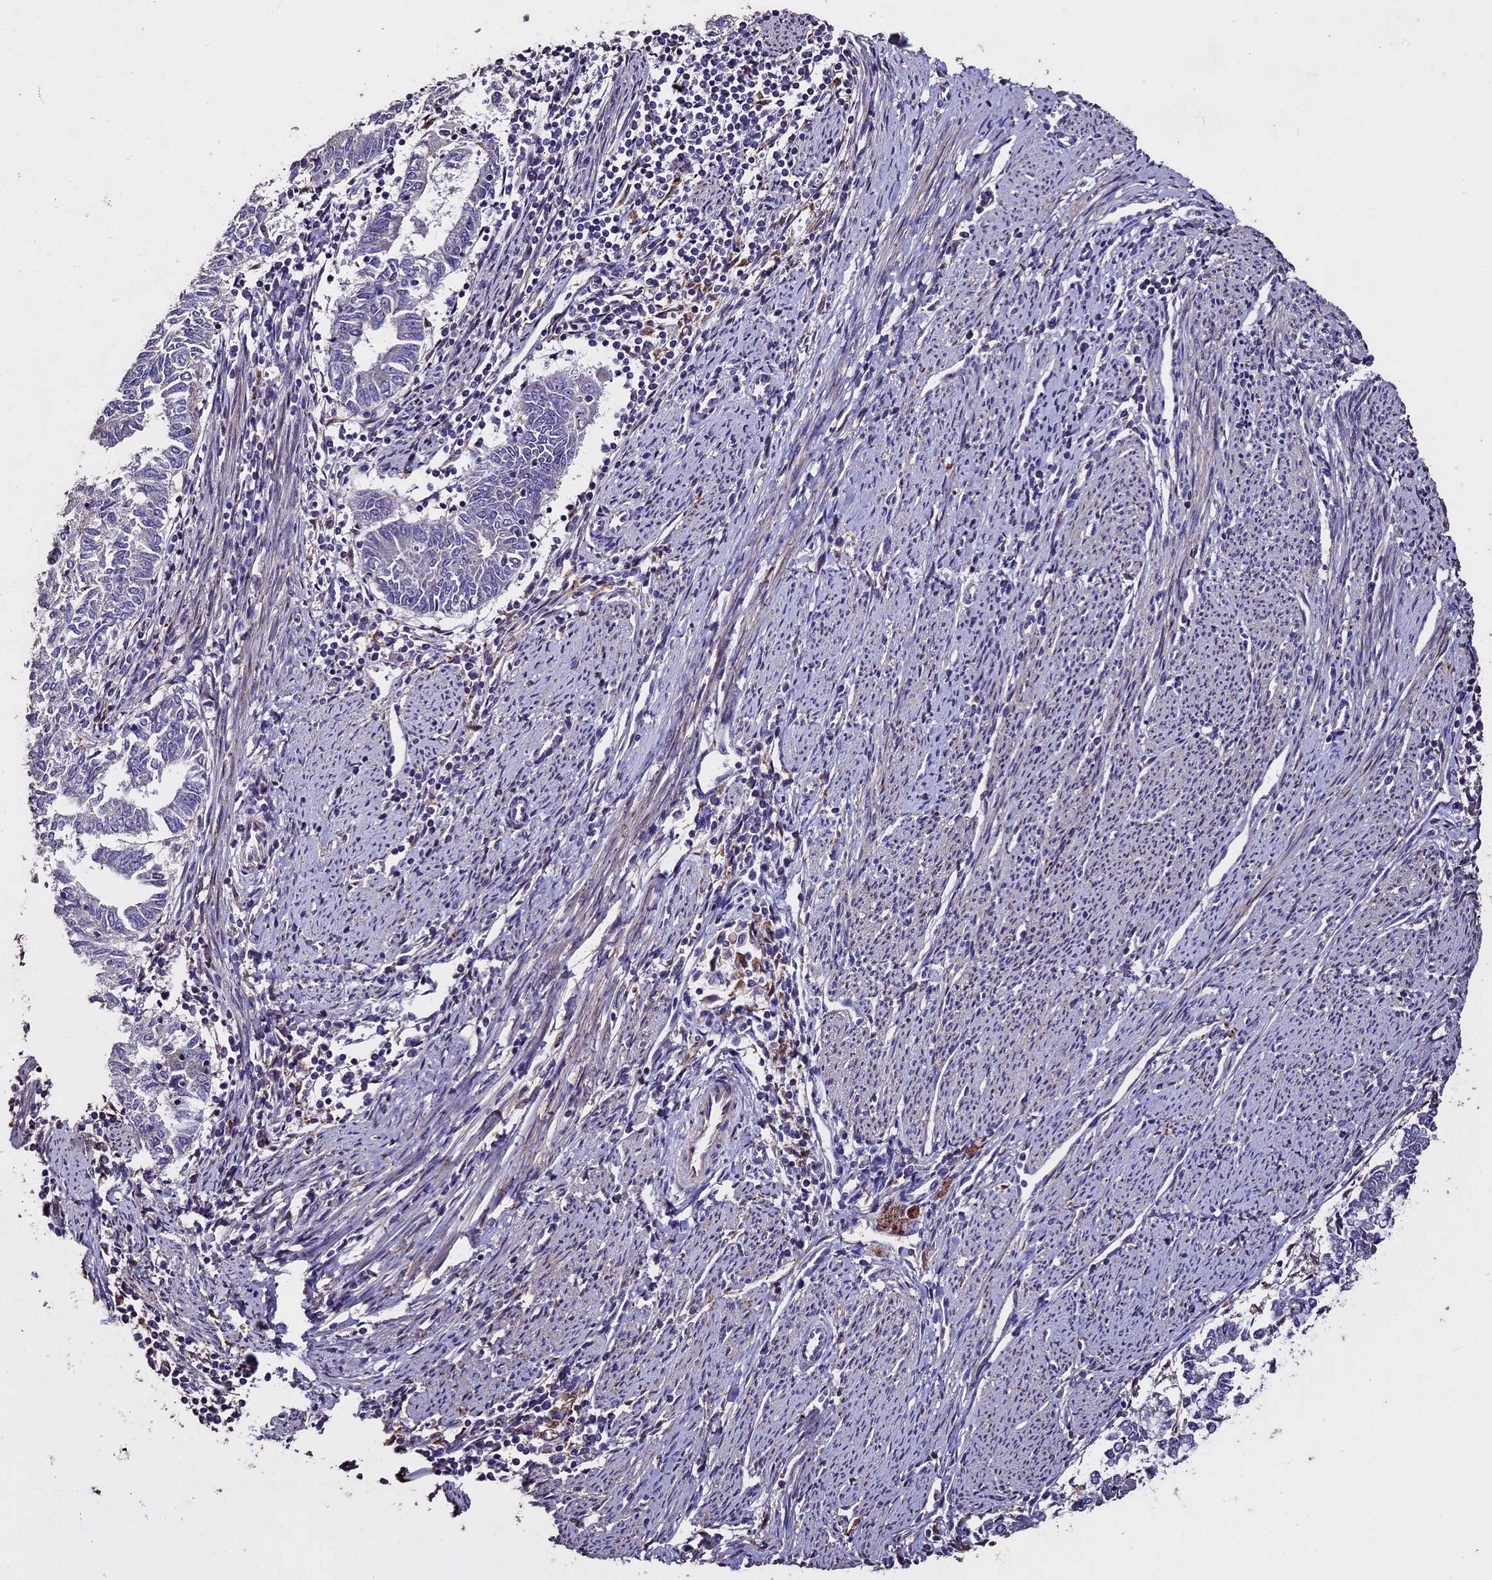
{"staining": {"intensity": "negative", "quantity": "none", "location": "none"}, "tissue": "endometrial cancer", "cell_type": "Tumor cells", "image_type": "cancer", "snomed": [{"axis": "morphology", "description": "Adenocarcinoma, NOS"}, {"axis": "topography", "description": "Endometrium"}], "caption": "This is an immunohistochemistry (IHC) photomicrograph of endometrial adenocarcinoma. There is no expression in tumor cells.", "gene": "USB1", "patient": {"sex": "female", "age": 79}}